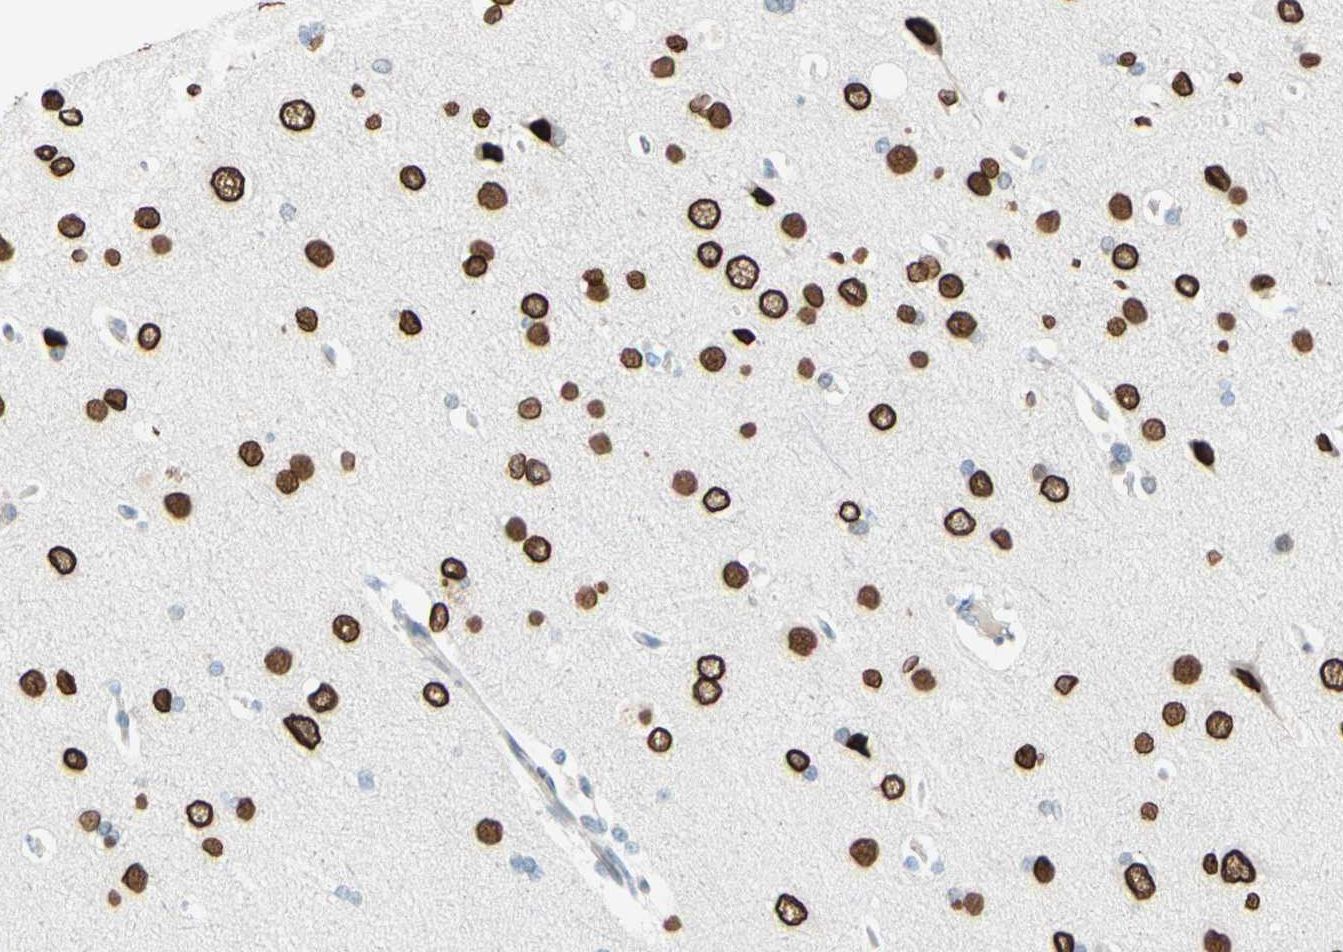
{"staining": {"intensity": "negative", "quantity": "none", "location": "none"}, "tissue": "cerebral cortex", "cell_type": "Endothelial cells", "image_type": "normal", "snomed": [{"axis": "morphology", "description": "Normal tissue, NOS"}, {"axis": "topography", "description": "Cerebral cortex"}], "caption": "High power microscopy photomicrograph of an IHC photomicrograph of unremarkable cerebral cortex, revealing no significant expression in endothelial cells.", "gene": "ZNF132", "patient": {"sex": "male", "age": 62}}